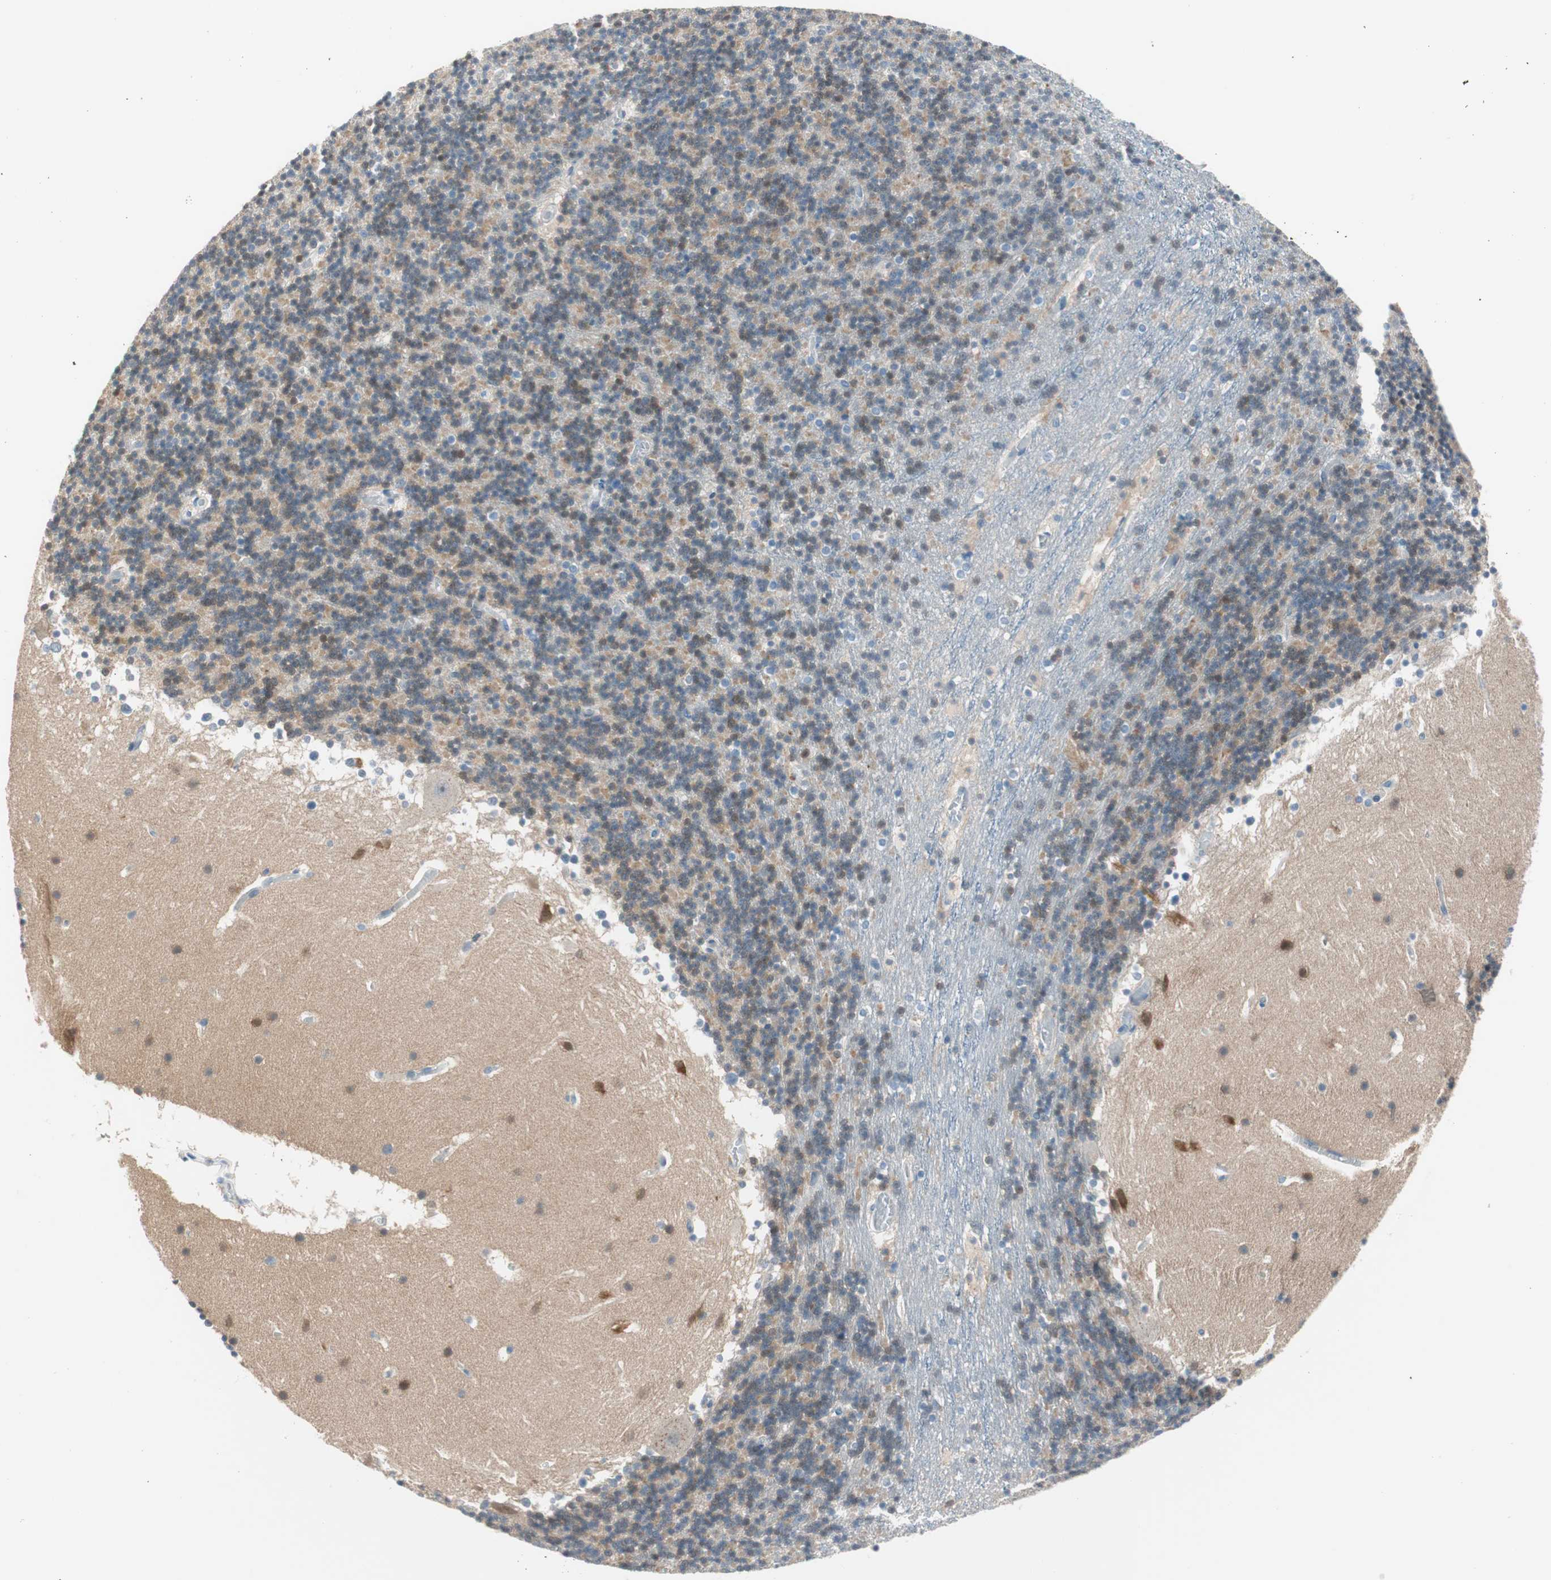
{"staining": {"intensity": "weak", "quantity": "<25%", "location": "cytoplasmic/membranous,nuclear"}, "tissue": "cerebellum", "cell_type": "Cells in granular layer", "image_type": "normal", "snomed": [{"axis": "morphology", "description": "Normal tissue, NOS"}, {"axis": "topography", "description": "Cerebellum"}], "caption": "Immunohistochemistry of benign cerebellum demonstrates no positivity in cells in granular layer.", "gene": "PDZK1", "patient": {"sex": "male", "age": 45}}